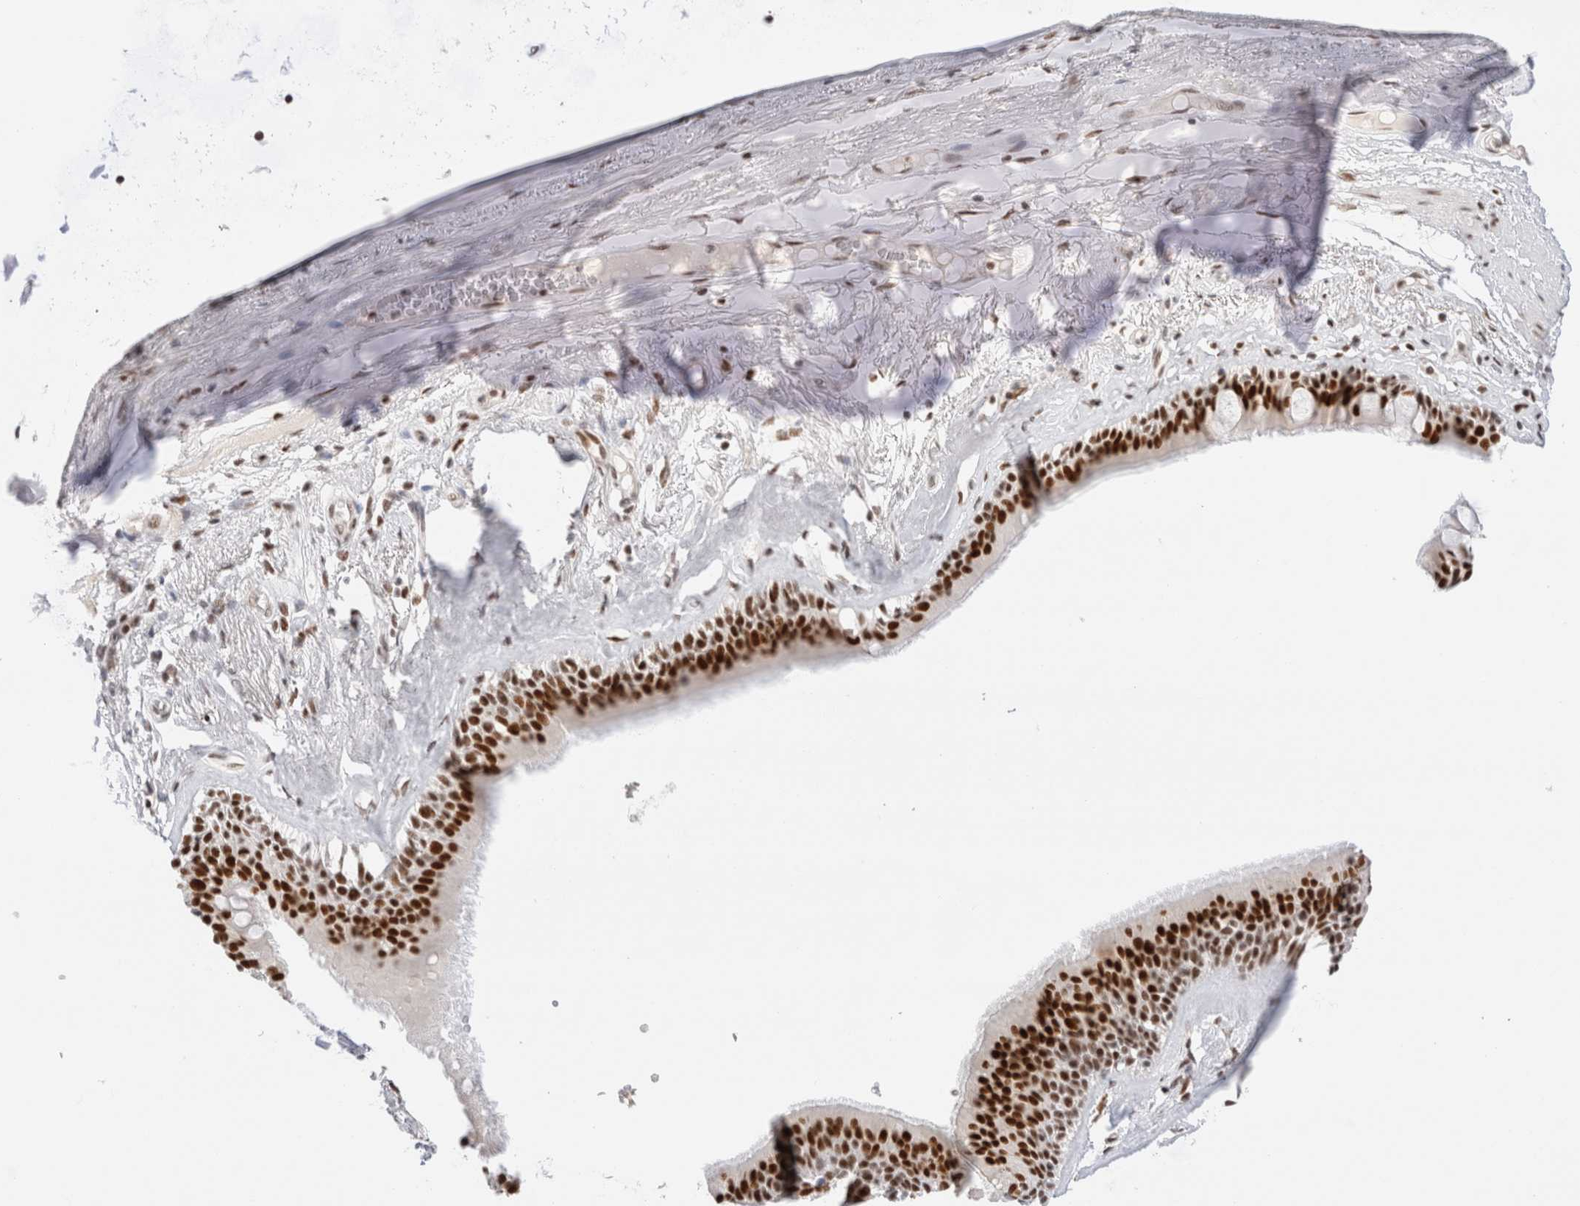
{"staining": {"intensity": "strong", "quantity": ">75%", "location": "nuclear"}, "tissue": "bronchus", "cell_type": "Respiratory epithelial cells", "image_type": "normal", "snomed": [{"axis": "morphology", "description": "Normal tissue, NOS"}, {"axis": "topography", "description": "Cartilage tissue"}], "caption": "Immunohistochemistry (IHC) micrograph of normal human bronchus stained for a protein (brown), which demonstrates high levels of strong nuclear positivity in about >75% of respiratory epithelial cells.", "gene": "ZNF282", "patient": {"sex": "female", "age": 63}}